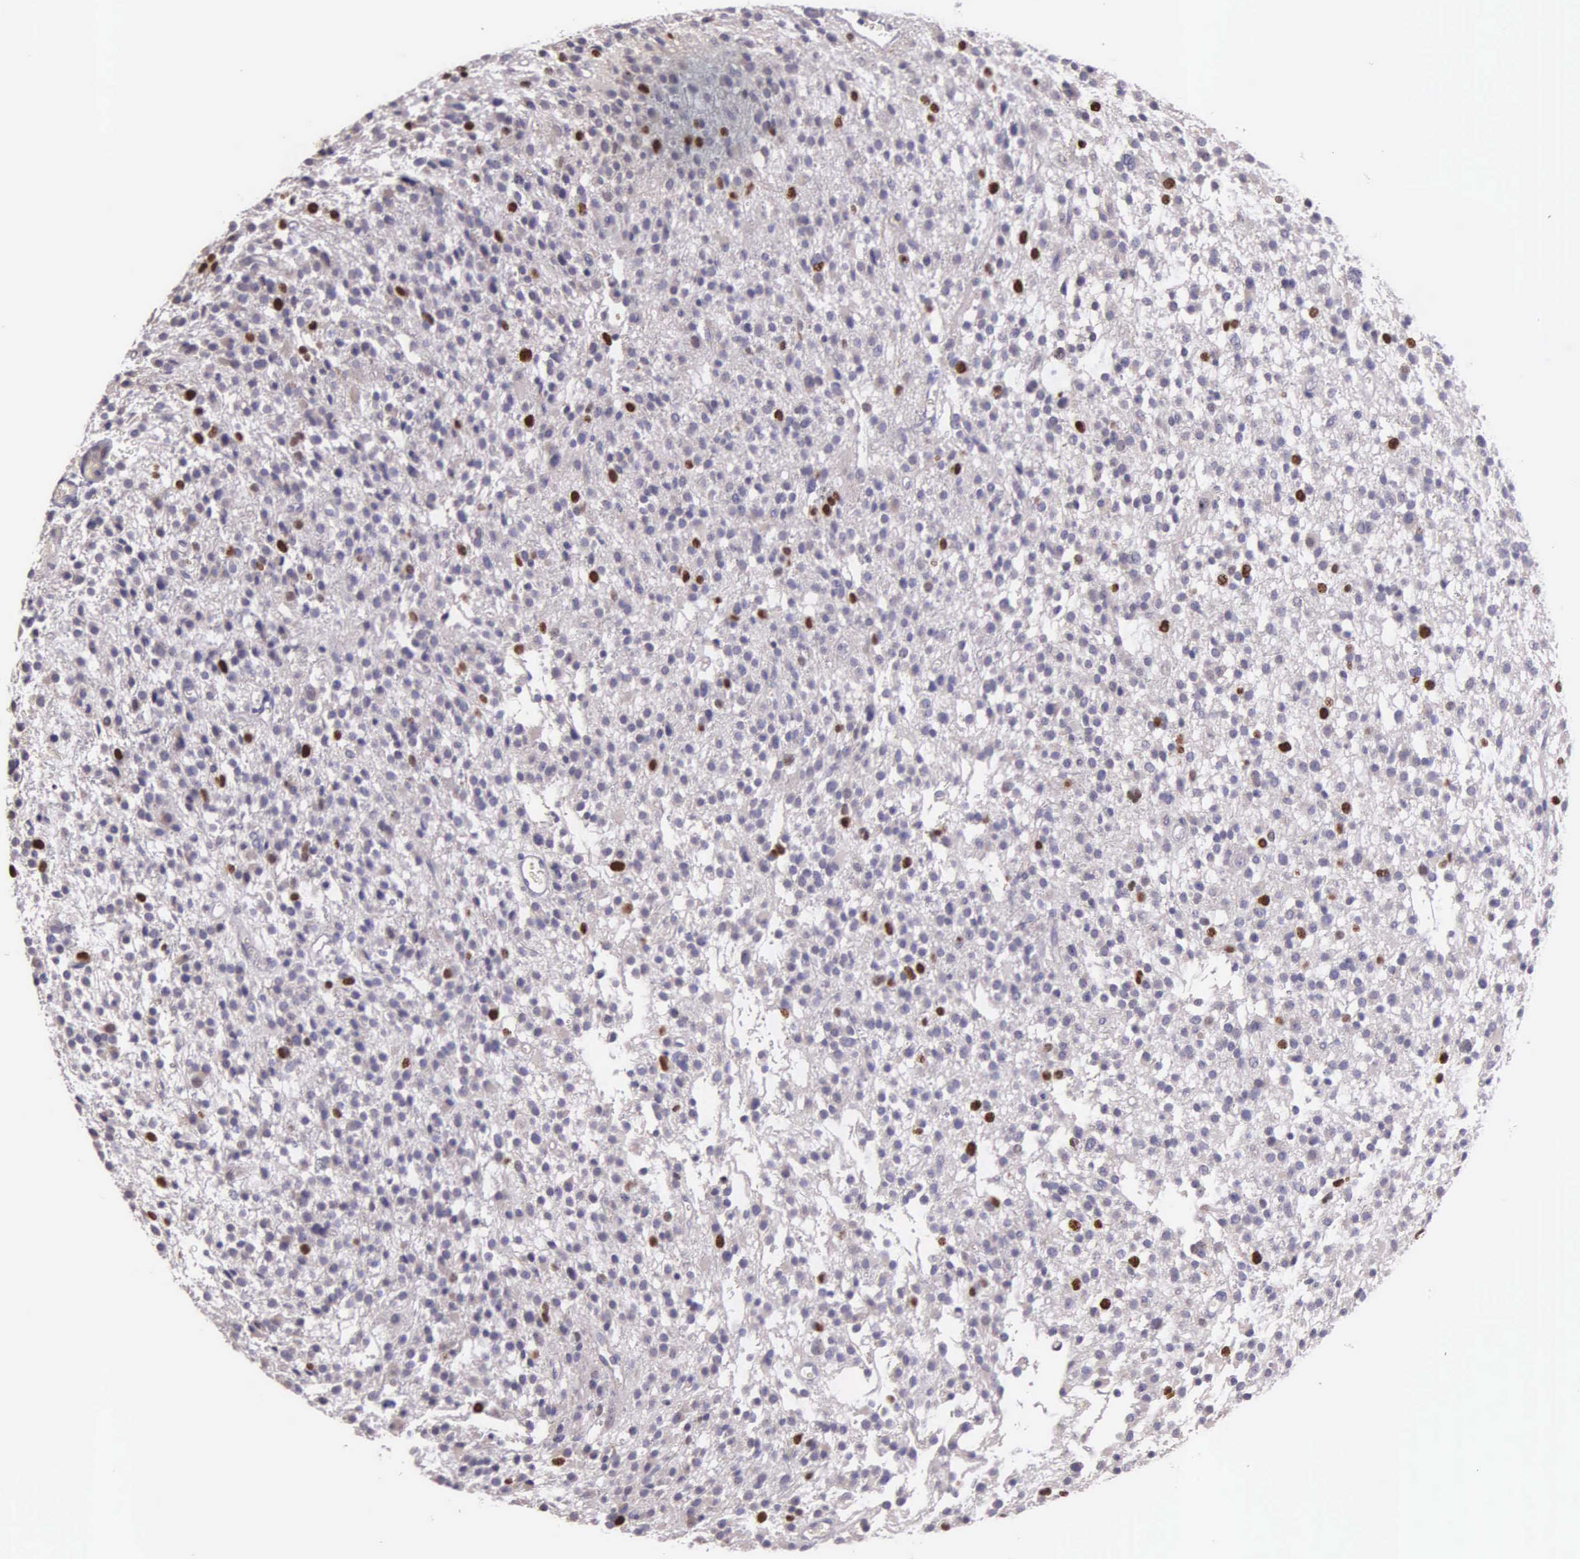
{"staining": {"intensity": "moderate", "quantity": "<25%", "location": "nuclear"}, "tissue": "glioma", "cell_type": "Tumor cells", "image_type": "cancer", "snomed": [{"axis": "morphology", "description": "Glioma, malignant, Low grade"}, {"axis": "topography", "description": "Brain"}], "caption": "The immunohistochemical stain labels moderate nuclear positivity in tumor cells of glioma tissue. (IHC, brightfield microscopy, high magnification).", "gene": "MCM5", "patient": {"sex": "female", "age": 36}}